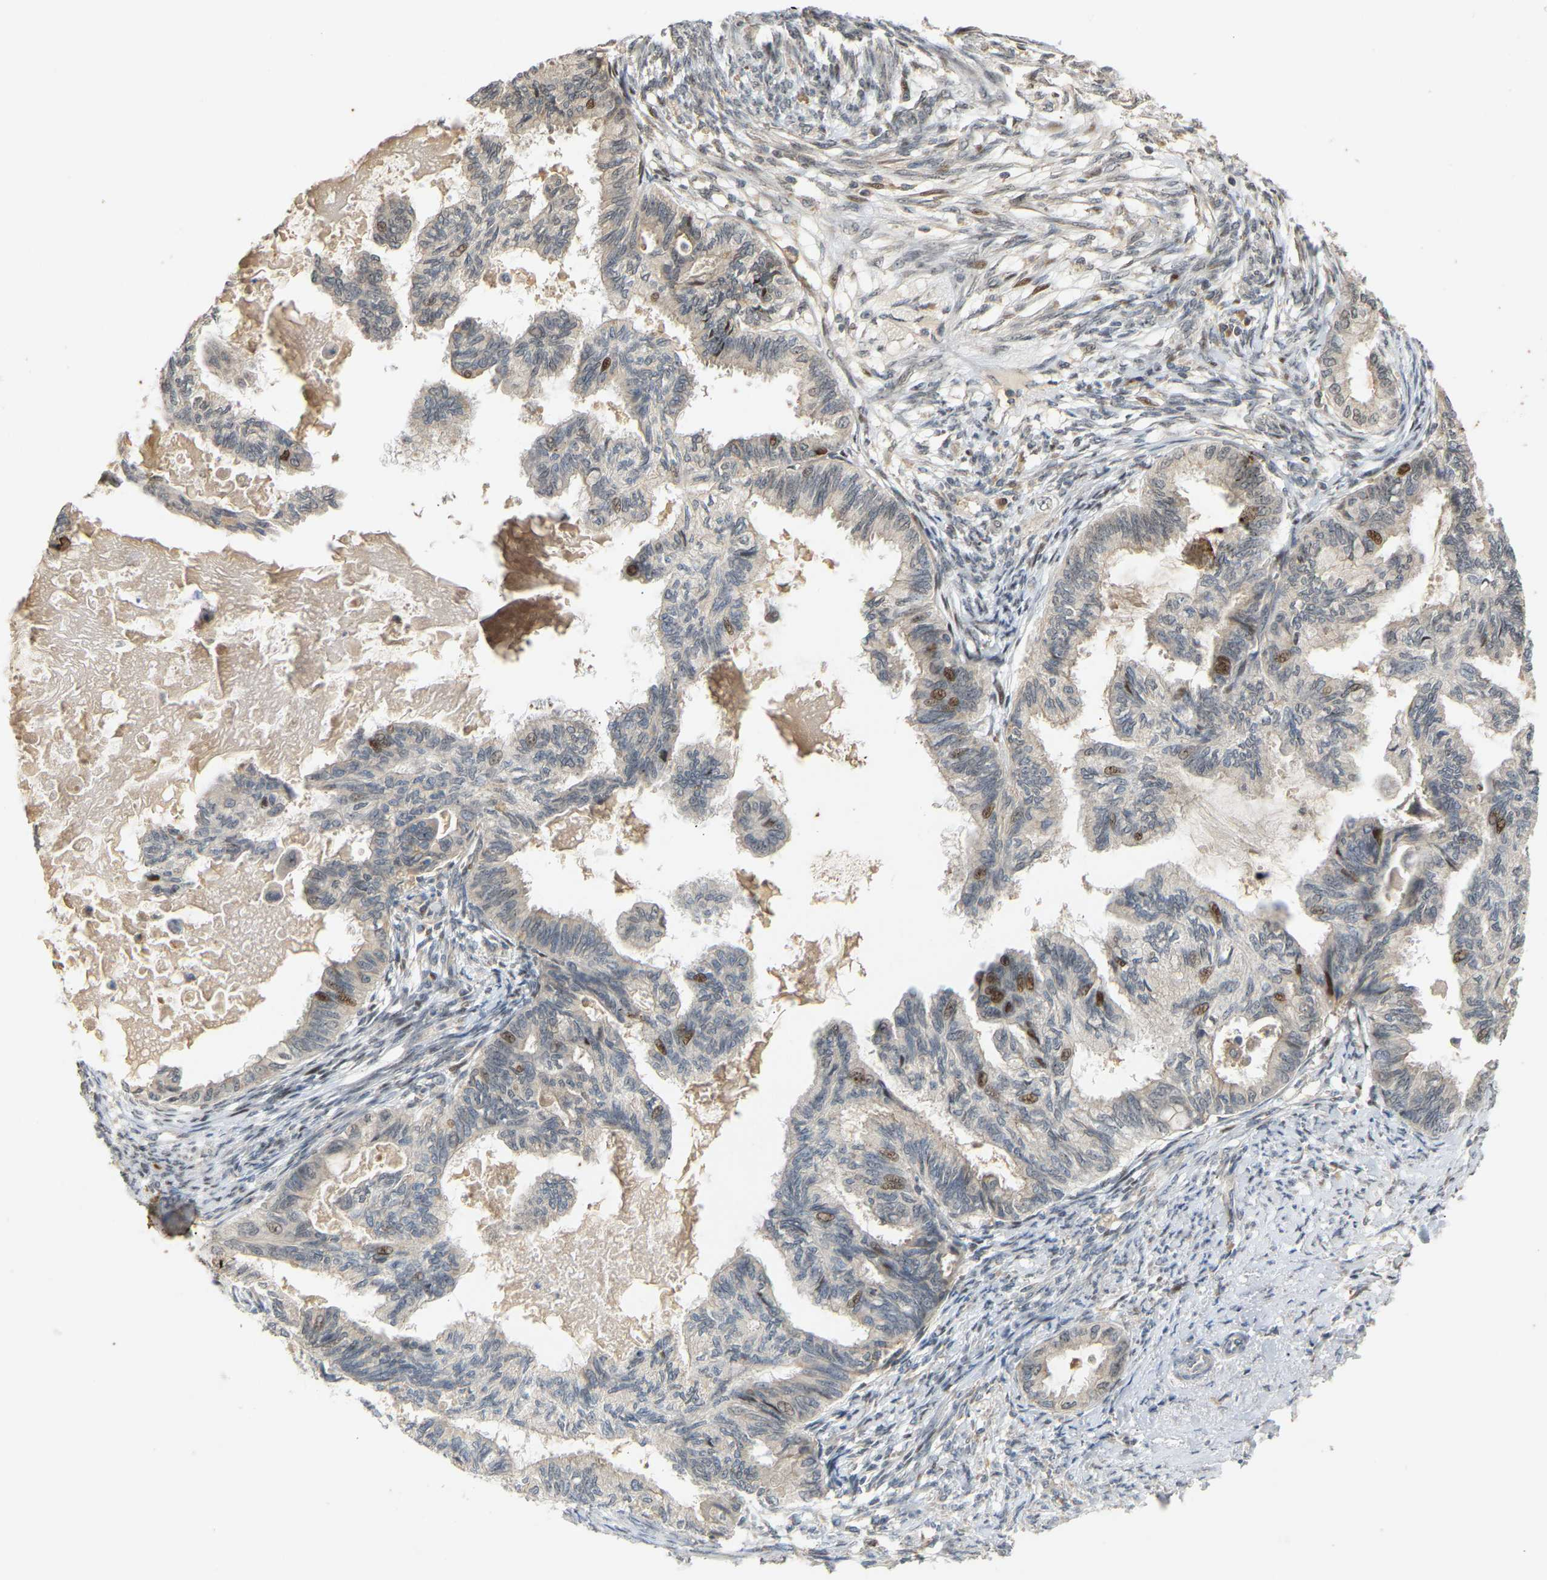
{"staining": {"intensity": "moderate", "quantity": "<25%", "location": "nuclear"}, "tissue": "cervical cancer", "cell_type": "Tumor cells", "image_type": "cancer", "snomed": [{"axis": "morphology", "description": "Normal tissue, NOS"}, {"axis": "morphology", "description": "Adenocarcinoma, NOS"}, {"axis": "topography", "description": "Cervix"}, {"axis": "topography", "description": "Endometrium"}], "caption": "Immunohistochemical staining of human adenocarcinoma (cervical) displays moderate nuclear protein expression in approximately <25% of tumor cells.", "gene": "PTPN4", "patient": {"sex": "female", "age": 86}}